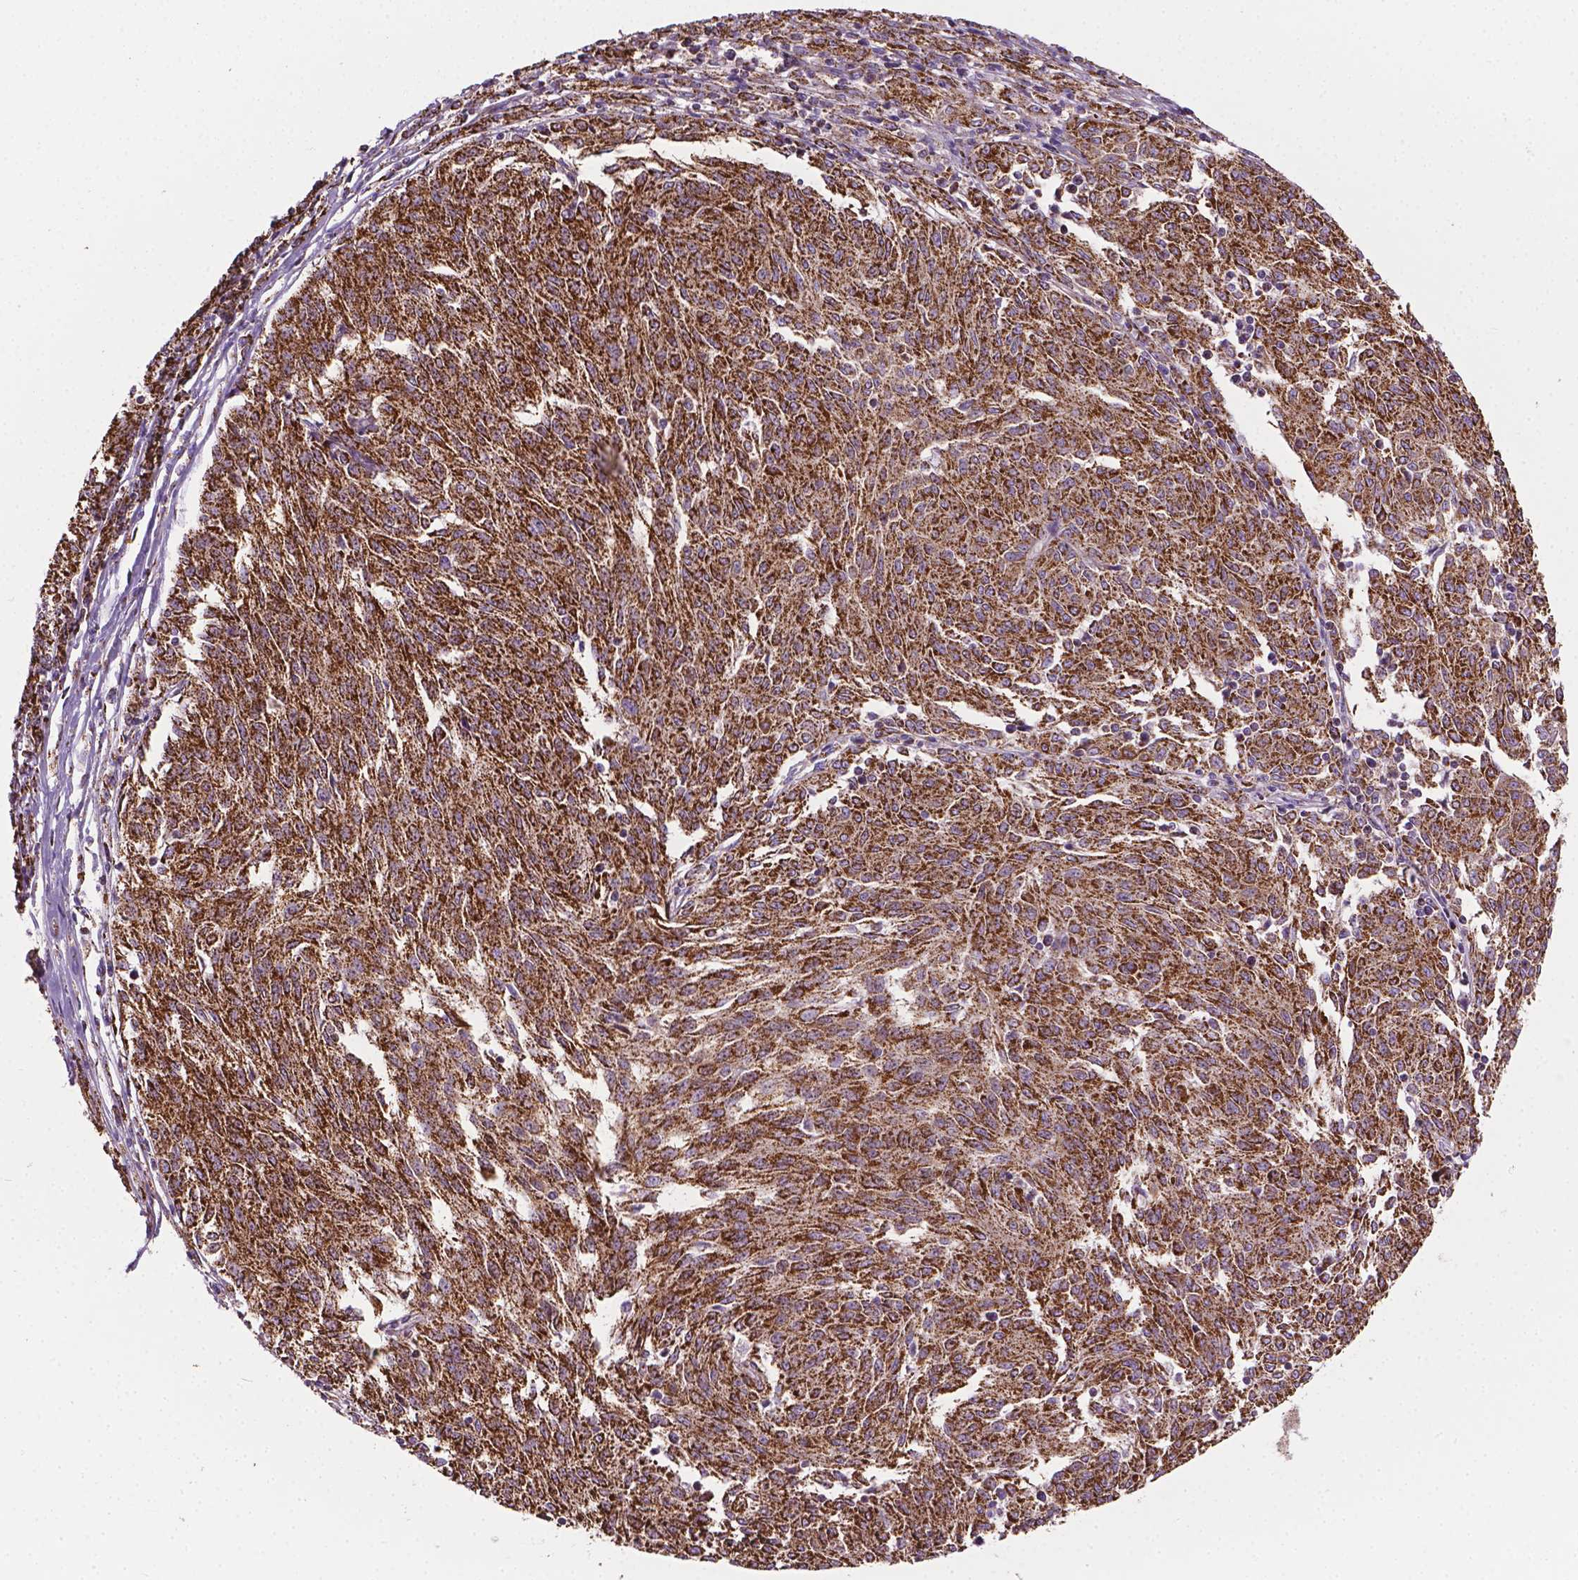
{"staining": {"intensity": "strong", "quantity": ">75%", "location": "cytoplasmic/membranous"}, "tissue": "melanoma", "cell_type": "Tumor cells", "image_type": "cancer", "snomed": [{"axis": "morphology", "description": "Malignant melanoma, NOS"}, {"axis": "topography", "description": "Skin"}], "caption": "Immunohistochemical staining of melanoma displays high levels of strong cytoplasmic/membranous protein expression in approximately >75% of tumor cells. (Stains: DAB in brown, nuclei in blue, Microscopy: brightfield microscopy at high magnification).", "gene": "PIBF1", "patient": {"sex": "female", "age": 72}}